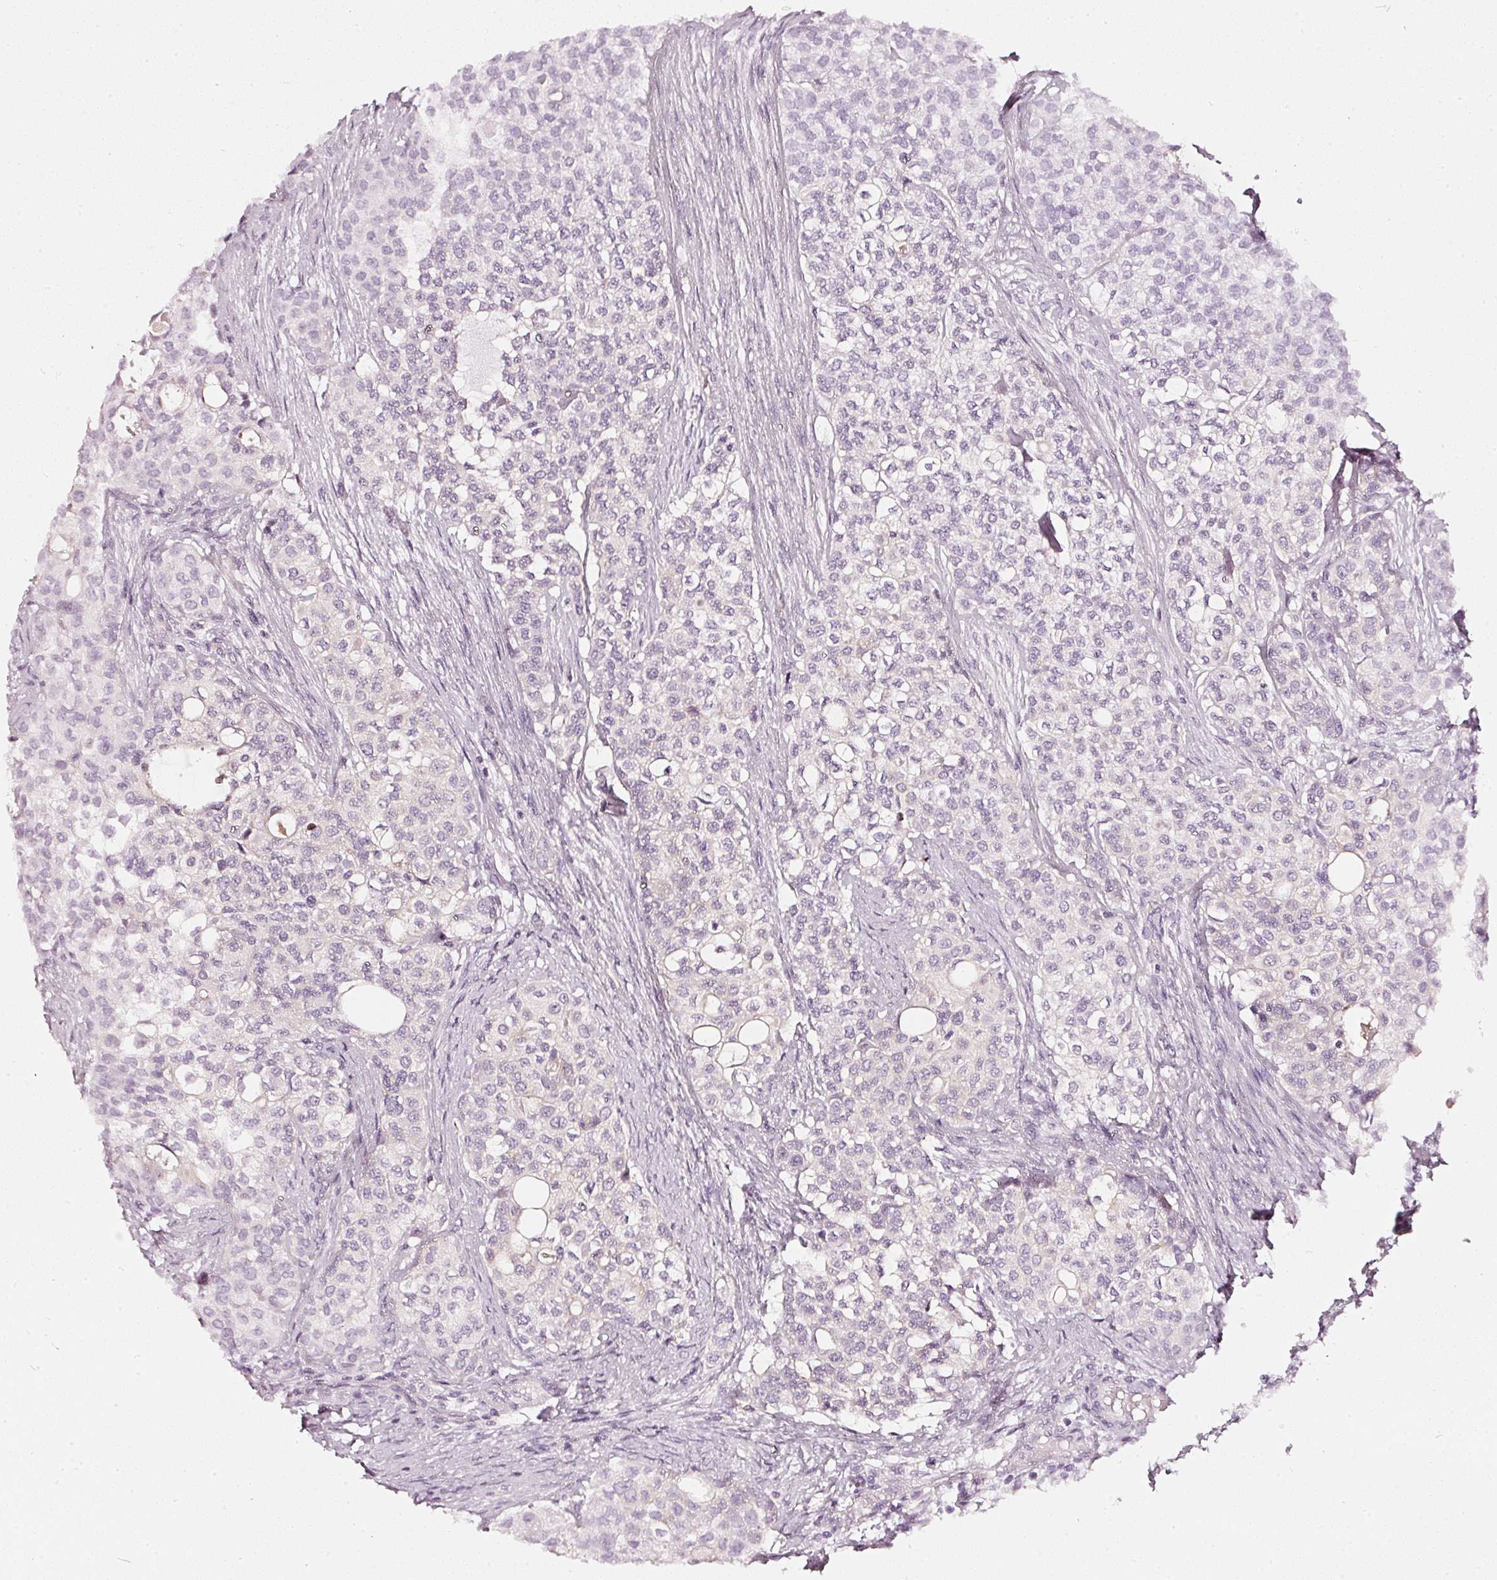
{"staining": {"intensity": "negative", "quantity": "none", "location": "none"}, "tissue": "head and neck cancer", "cell_type": "Tumor cells", "image_type": "cancer", "snomed": [{"axis": "morphology", "description": "Adenocarcinoma, NOS"}, {"axis": "topography", "description": "Head-Neck"}], "caption": "Protein analysis of head and neck cancer exhibits no significant expression in tumor cells. (DAB (3,3'-diaminobenzidine) immunohistochemistry (IHC), high magnification).", "gene": "CNP", "patient": {"sex": "male", "age": 81}}